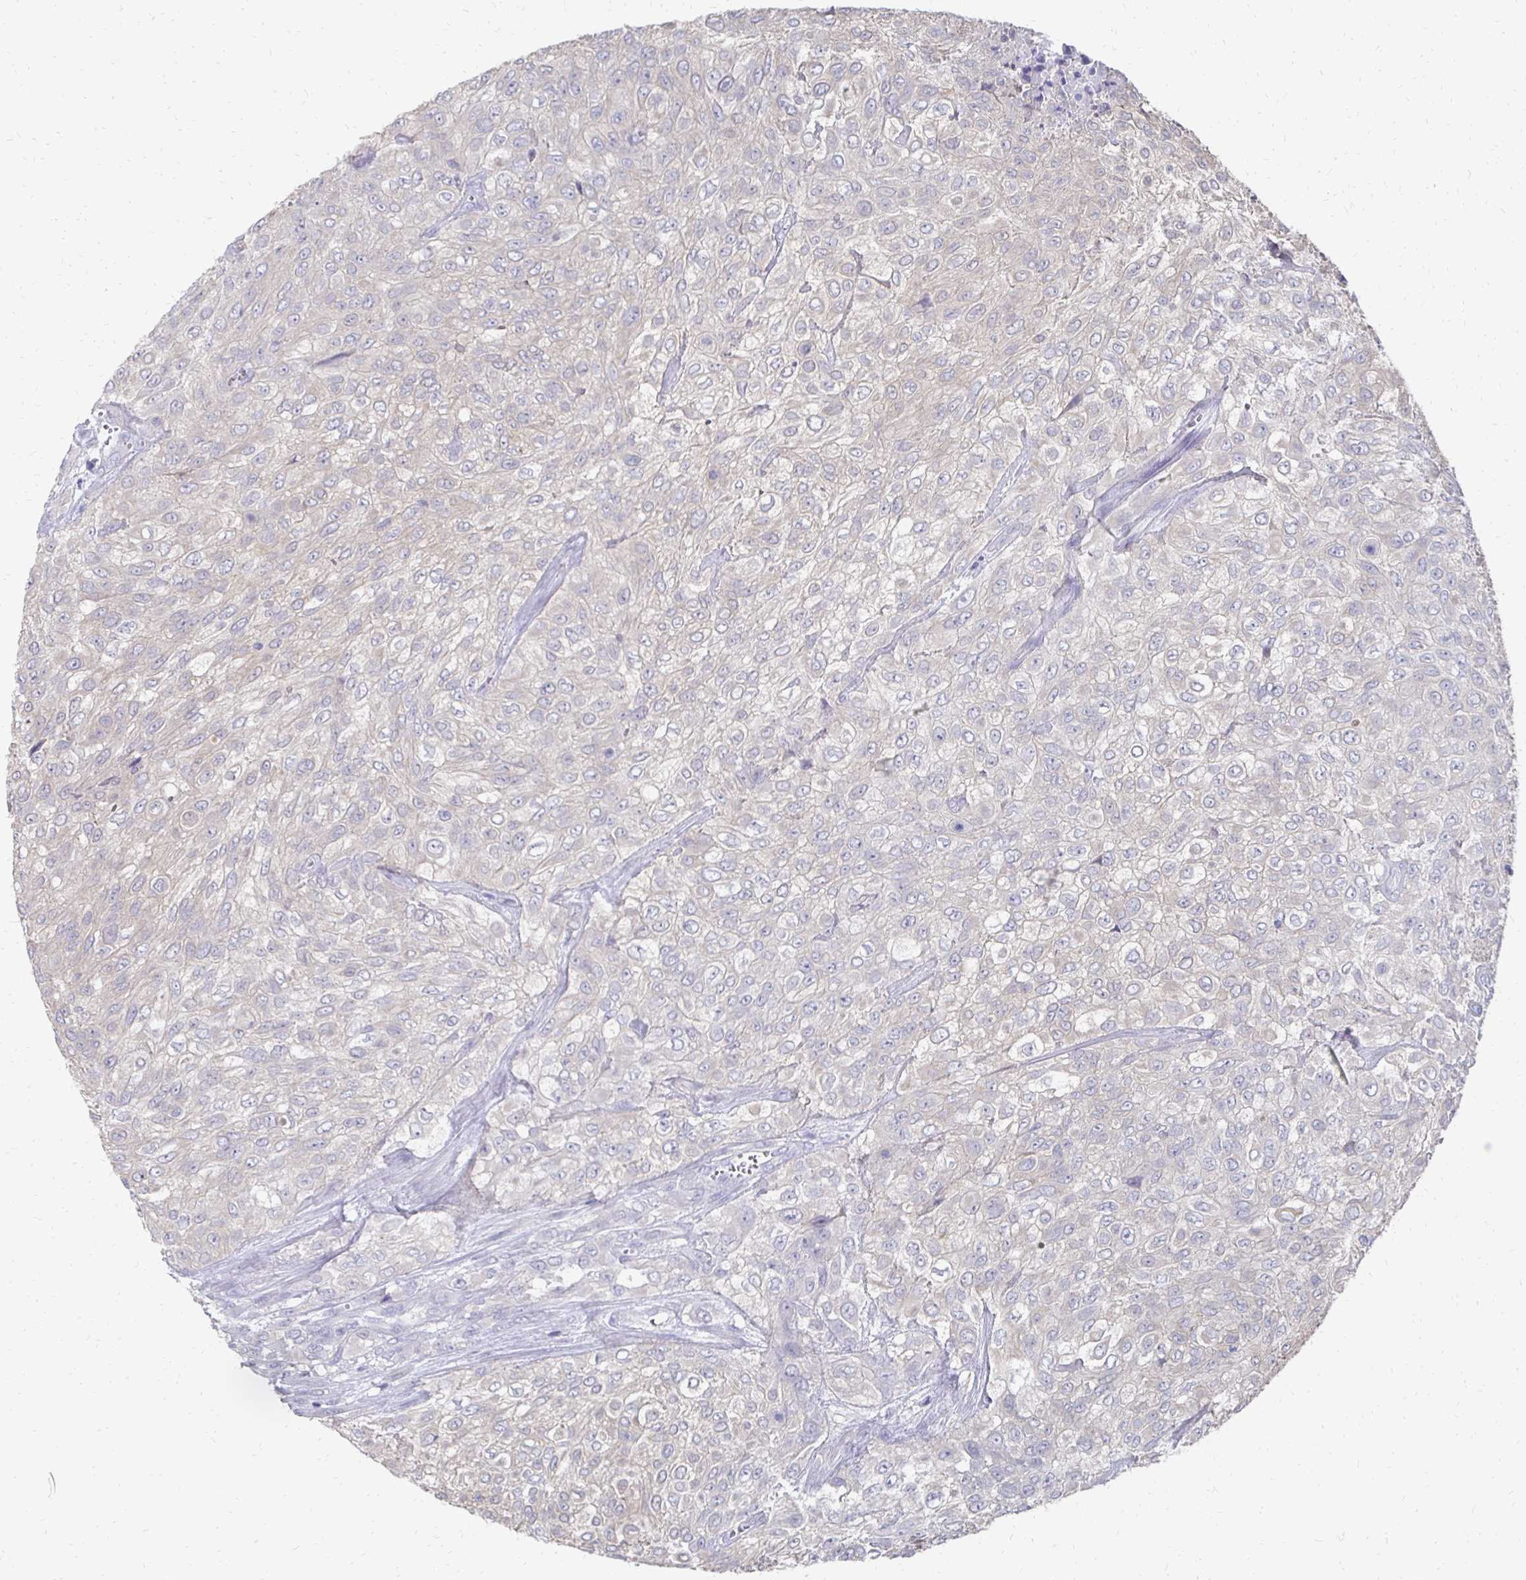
{"staining": {"intensity": "negative", "quantity": "none", "location": "none"}, "tissue": "urothelial cancer", "cell_type": "Tumor cells", "image_type": "cancer", "snomed": [{"axis": "morphology", "description": "Urothelial carcinoma, High grade"}, {"axis": "topography", "description": "Urinary bladder"}], "caption": "The photomicrograph exhibits no significant positivity in tumor cells of urothelial carcinoma (high-grade).", "gene": "SYCP3", "patient": {"sex": "male", "age": 57}}